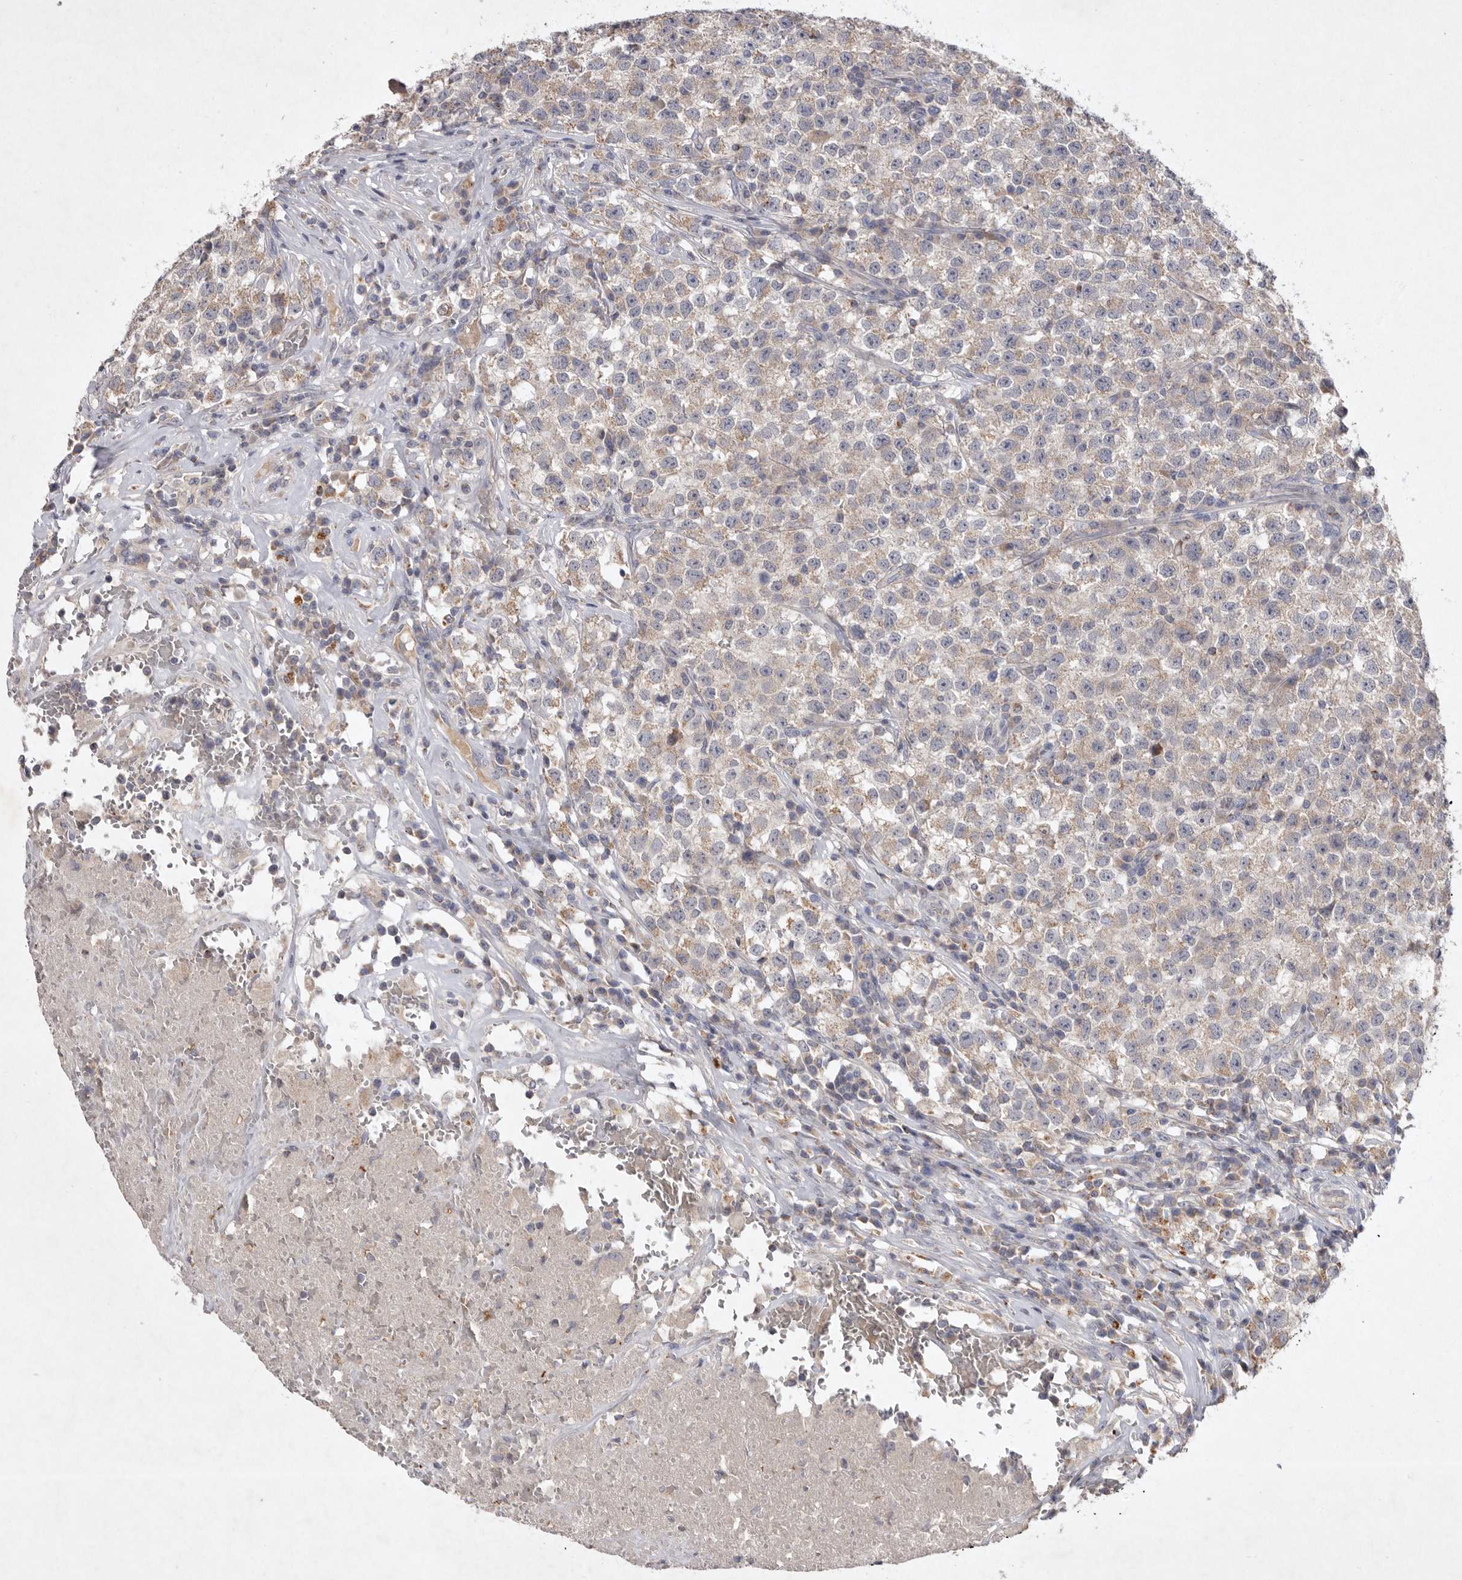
{"staining": {"intensity": "weak", "quantity": "25%-75%", "location": "cytoplasmic/membranous"}, "tissue": "testis cancer", "cell_type": "Tumor cells", "image_type": "cancer", "snomed": [{"axis": "morphology", "description": "Seminoma, NOS"}, {"axis": "topography", "description": "Testis"}], "caption": "DAB (3,3'-diaminobenzidine) immunohistochemical staining of human testis cancer displays weak cytoplasmic/membranous protein staining in about 25%-75% of tumor cells. (DAB (3,3'-diaminobenzidine) = brown stain, brightfield microscopy at high magnification).", "gene": "TNFSF14", "patient": {"sex": "male", "age": 22}}